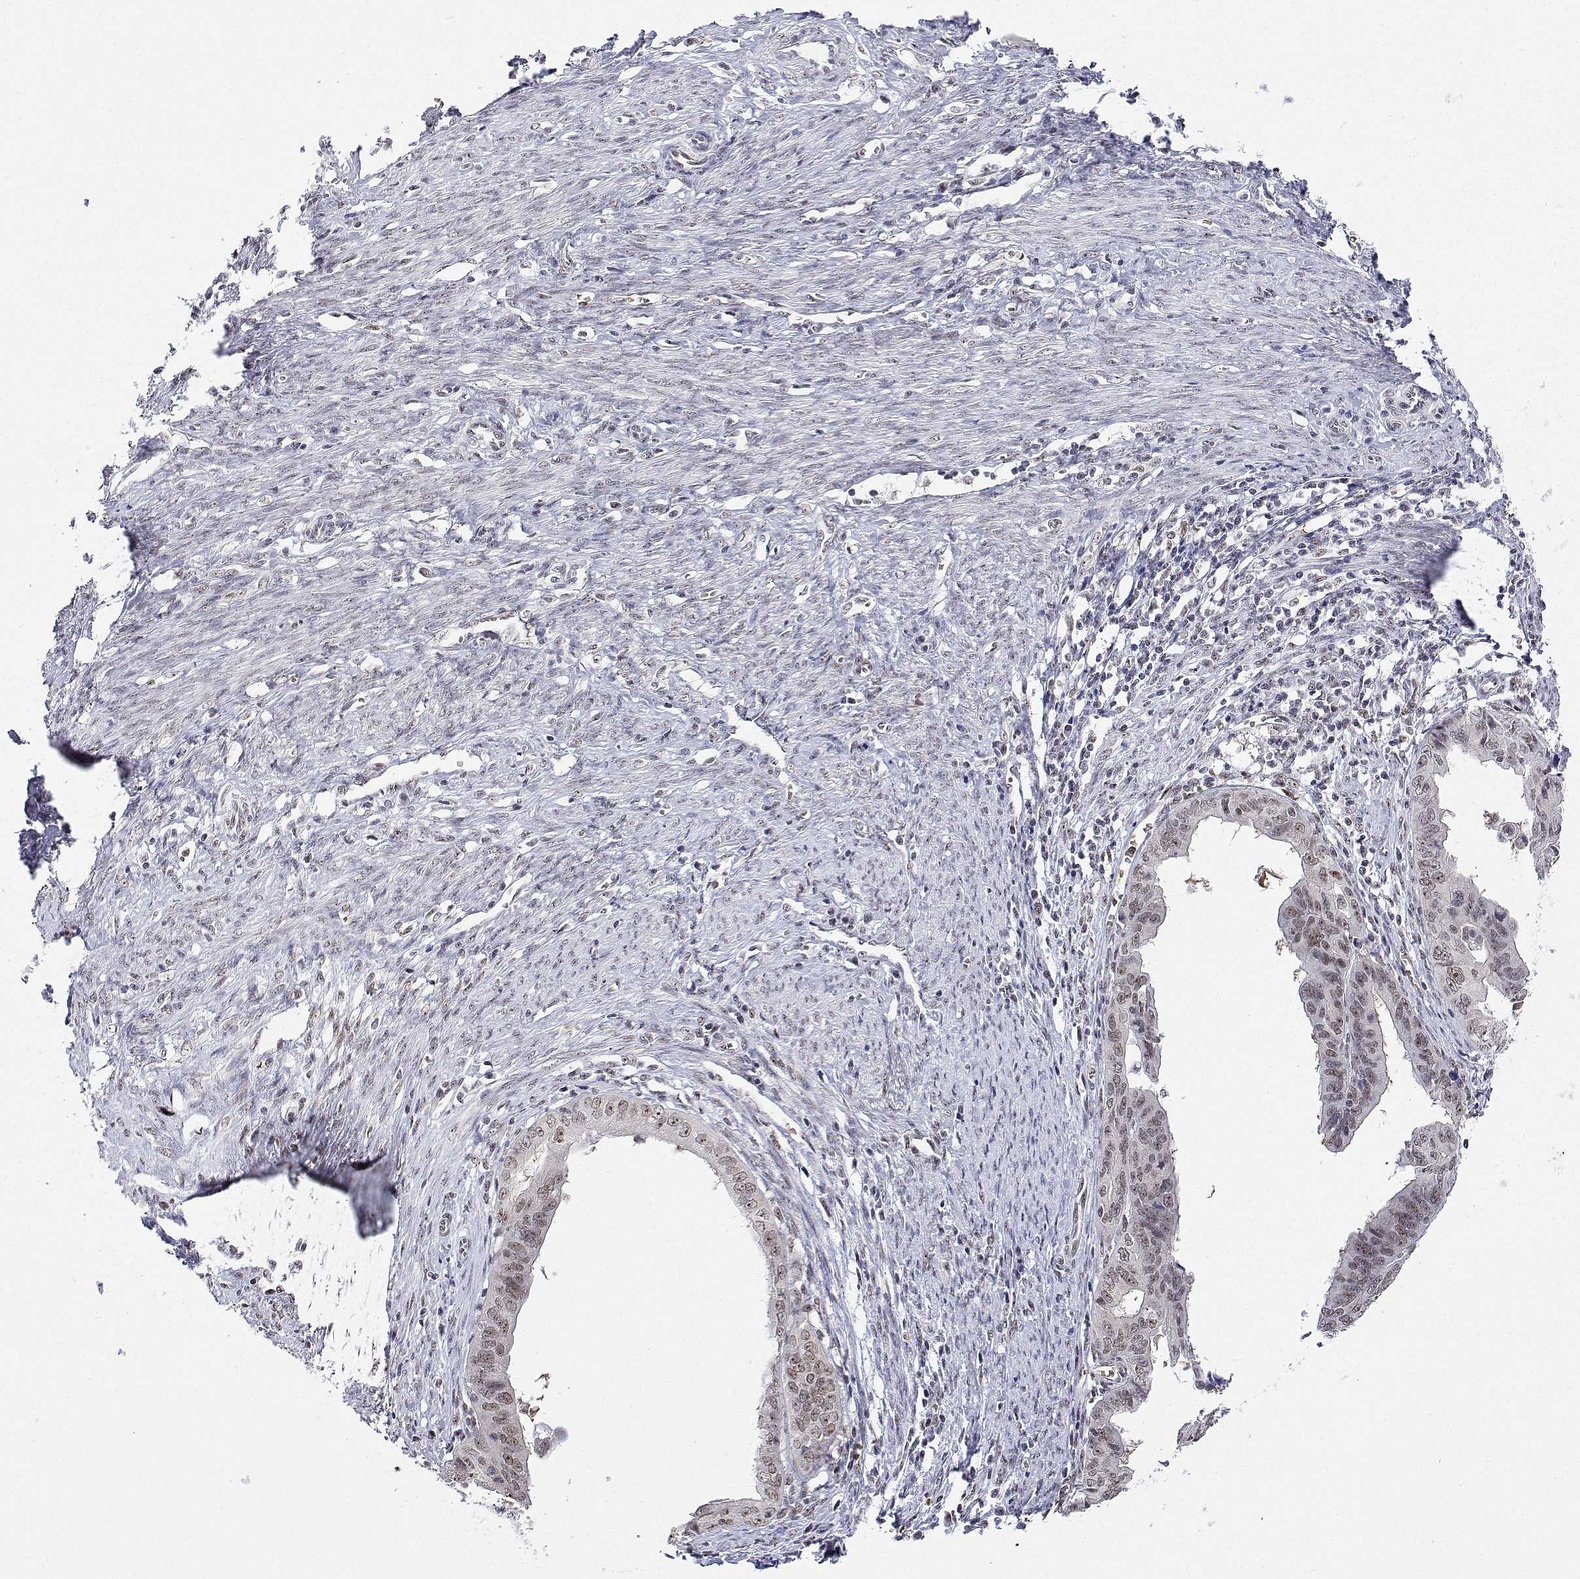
{"staining": {"intensity": "moderate", "quantity": "25%-75%", "location": "nuclear"}, "tissue": "endometrial cancer", "cell_type": "Tumor cells", "image_type": "cancer", "snomed": [{"axis": "morphology", "description": "Adenocarcinoma, NOS"}, {"axis": "topography", "description": "Endometrium"}], "caption": "DAB immunohistochemical staining of human endometrial adenocarcinoma demonstrates moderate nuclear protein staining in about 25%-75% of tumor cells. The staining was performed using DAB to visualize the protein expression in brown, while the nuclei were stained in blue with hematoxylin (Magnification: 20x).", "gene": "ADAR", "patient": {"sex": "female", "age": 65}}